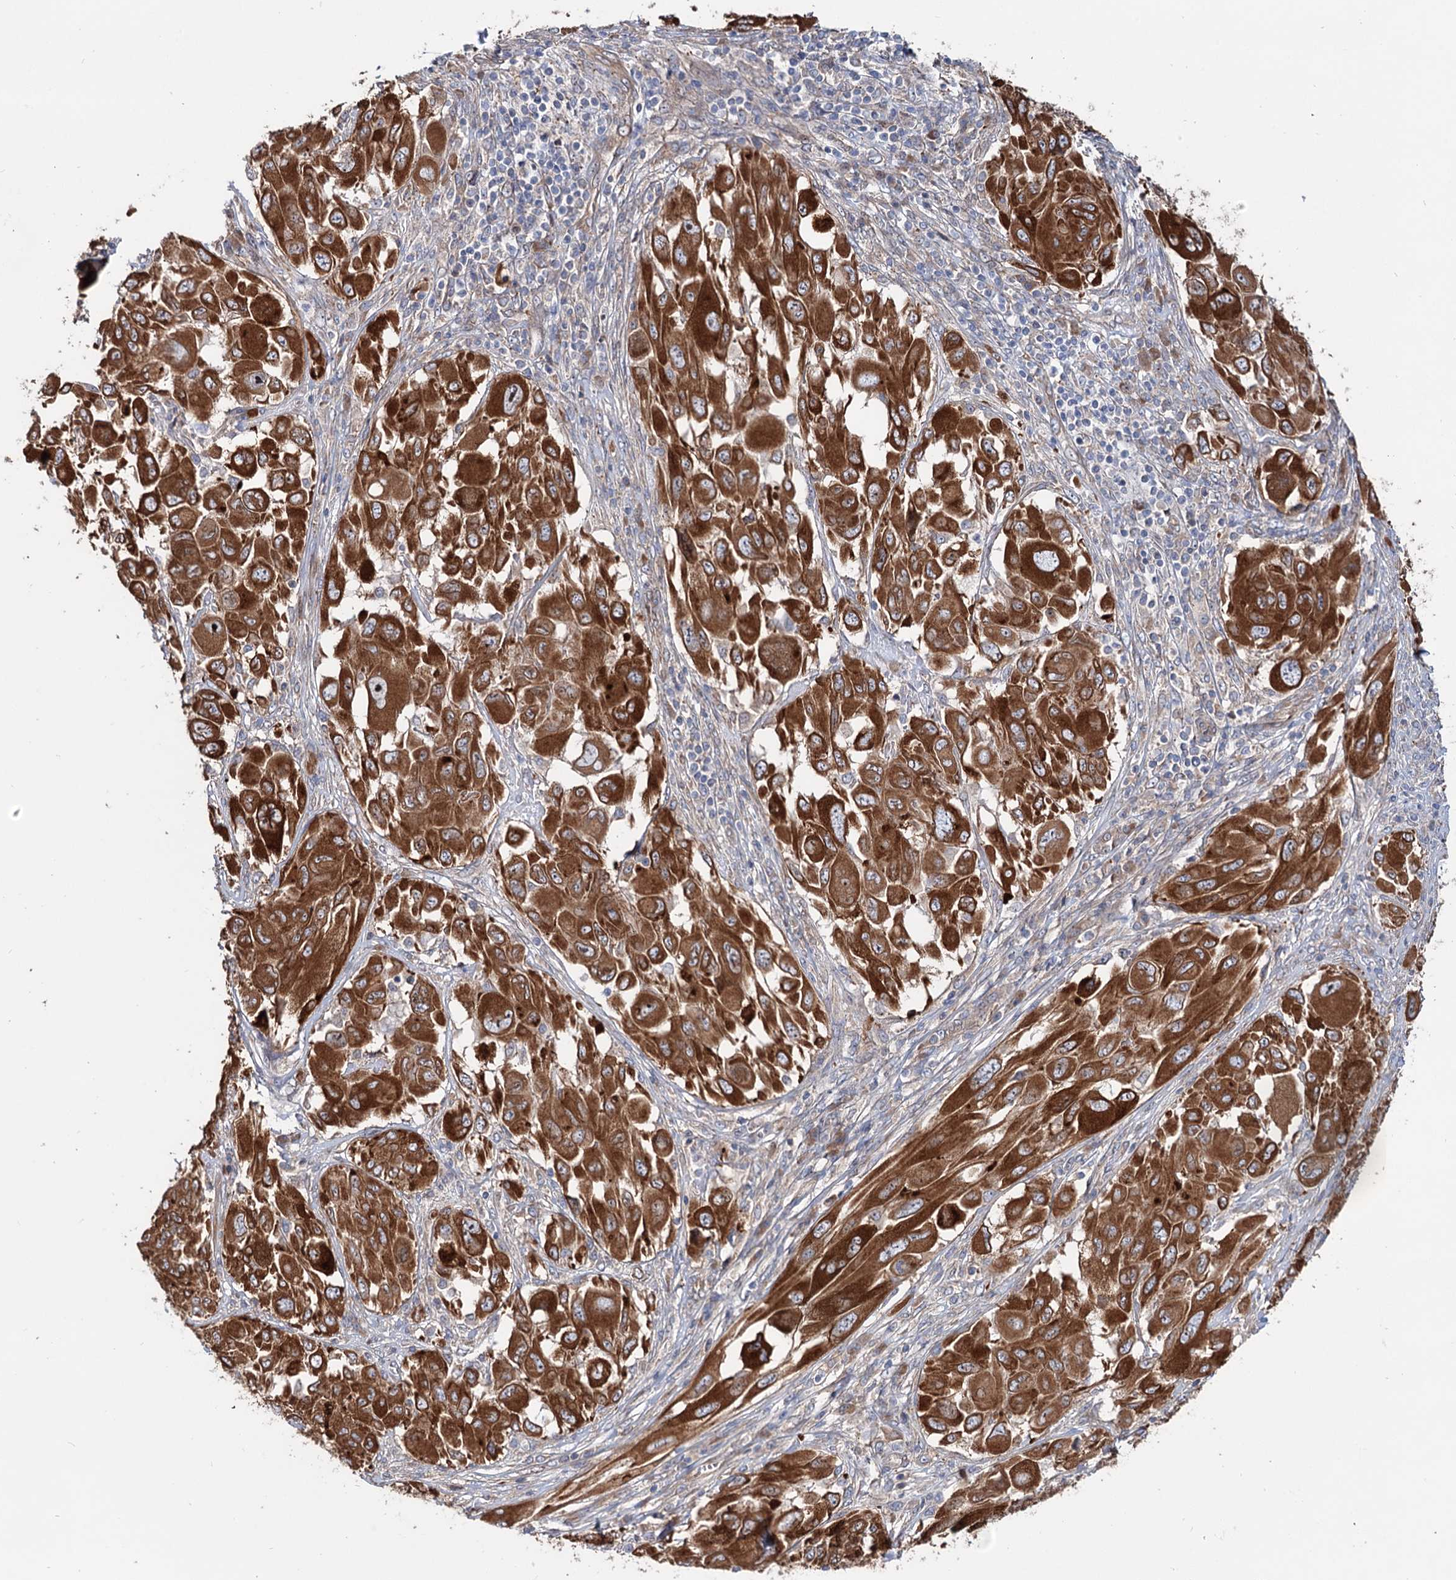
{"staining": {"intensity": "strong", "quantity": ">75%", "location": "cytoplasmic/membranous"}, "tissue": "melanoma", "cell_type": "Tumor cells", "image_type": "cancer", "snomed": [{"axis": "morphology", "description": "Malignant melanoma, NOS"}, {"axis": "topography", "description": "Skin"}], "caption": "DAB (3,3'-diaminobenzidine) immunohistochemical staining of human melanoma shows strong cytoplasmic/membranous protein positivity in approximately >75% of tumor cells.", "gene": "PTDSS2", "patient": {"sex": "female", "age": 91}}